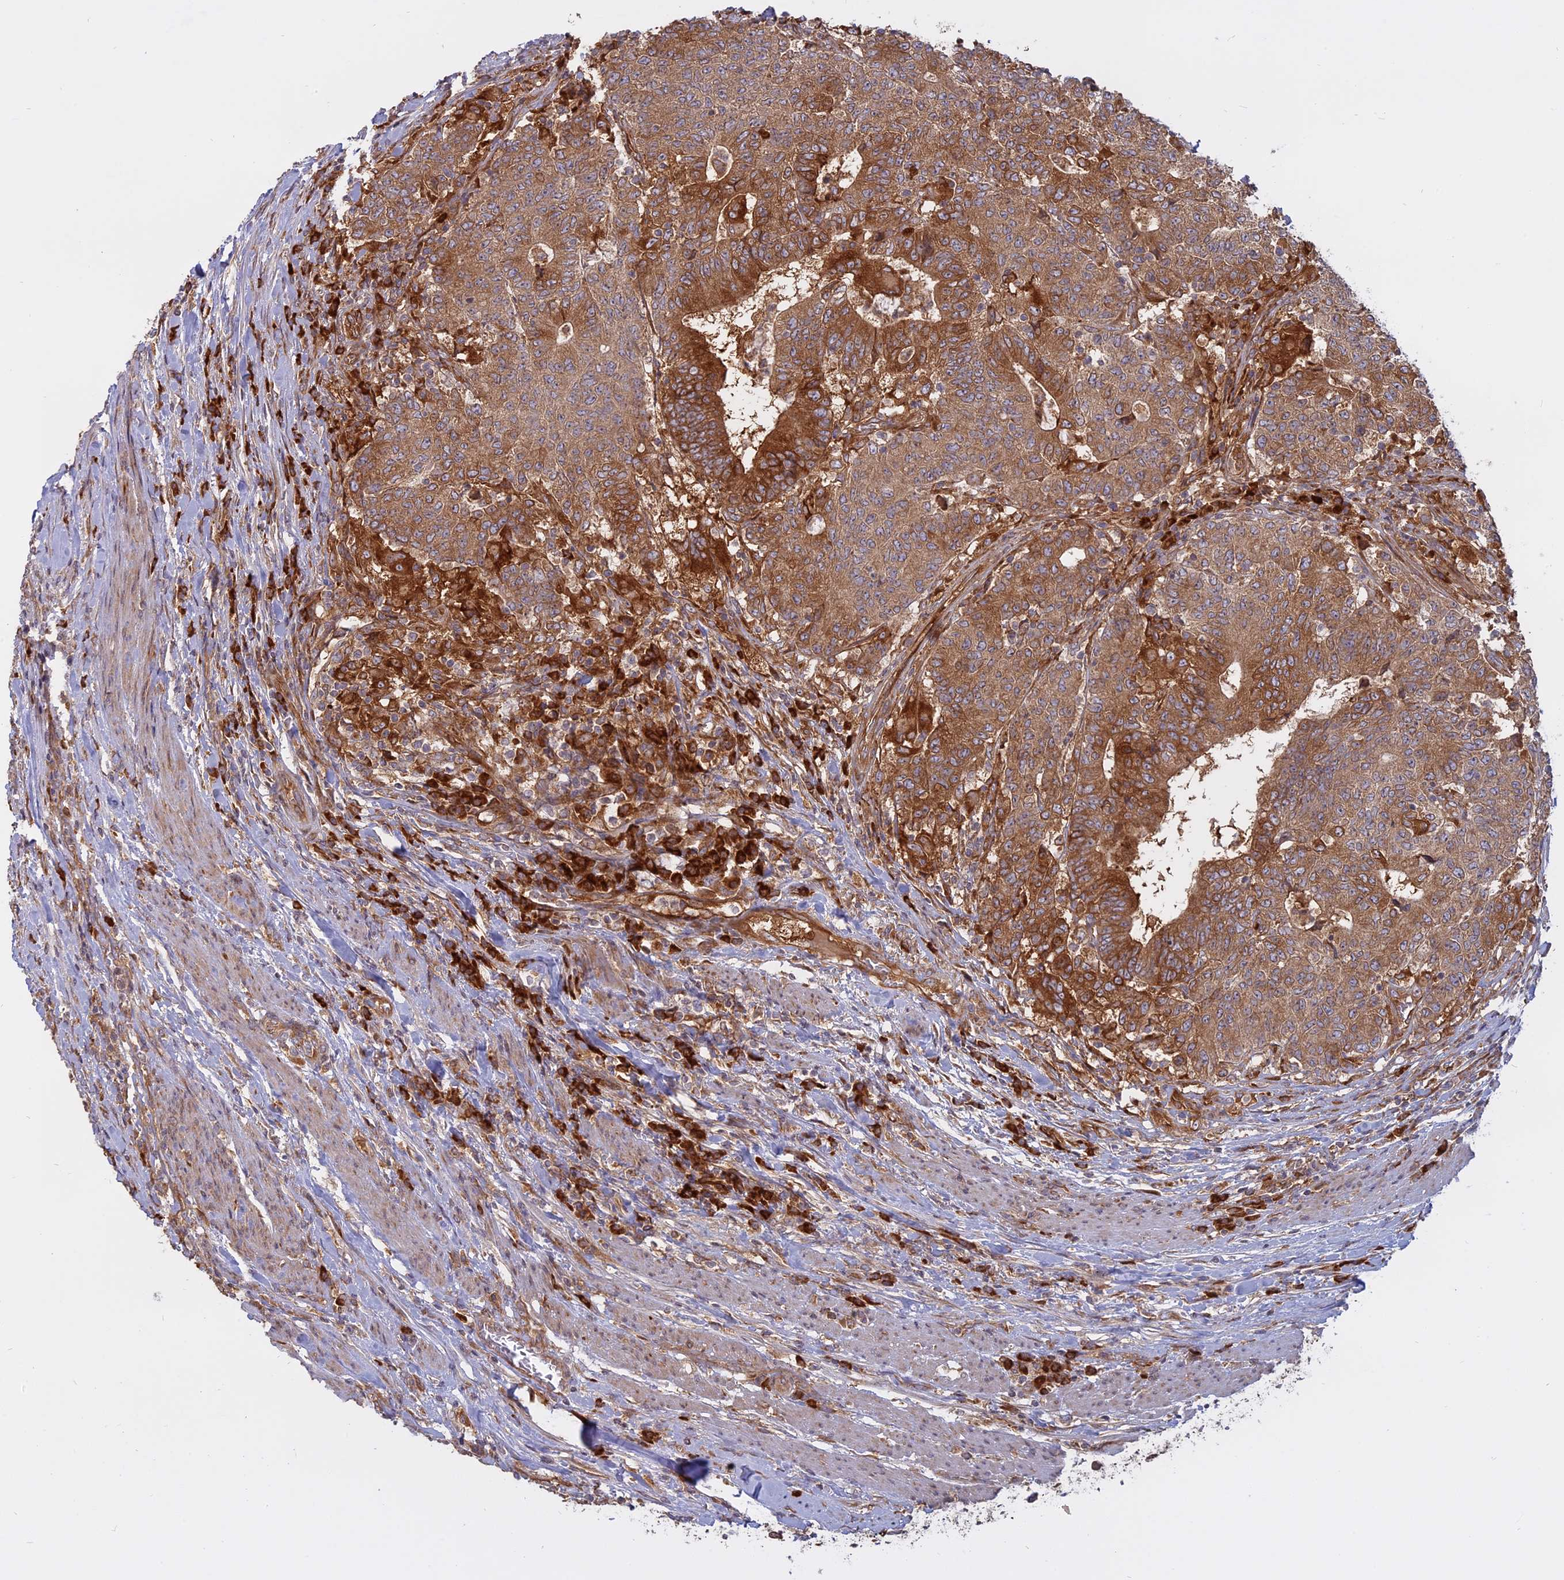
{"staining": {"intensity": "moderate", "quantity": ">75%", "location": "cytoplasmic/membranous"}, "tissue": "colorectal cancer", "cell_type": "Tumor cells", "image_type": "cancer", "snomed": [{"axis": "morphology", "description": "Adenocarcinoma, NOS"}, {"axis": "topography", "description": "Colon"}], "caption": "About >75% of tumor cells in human colorectal adenocarcinoma demonstrate moderate cytoplasmic/membranous protein expression as visualized by brown immunohistochemical staining.", "gene": "TMEM208", "patient": {"sex": "female", "age": 75}}